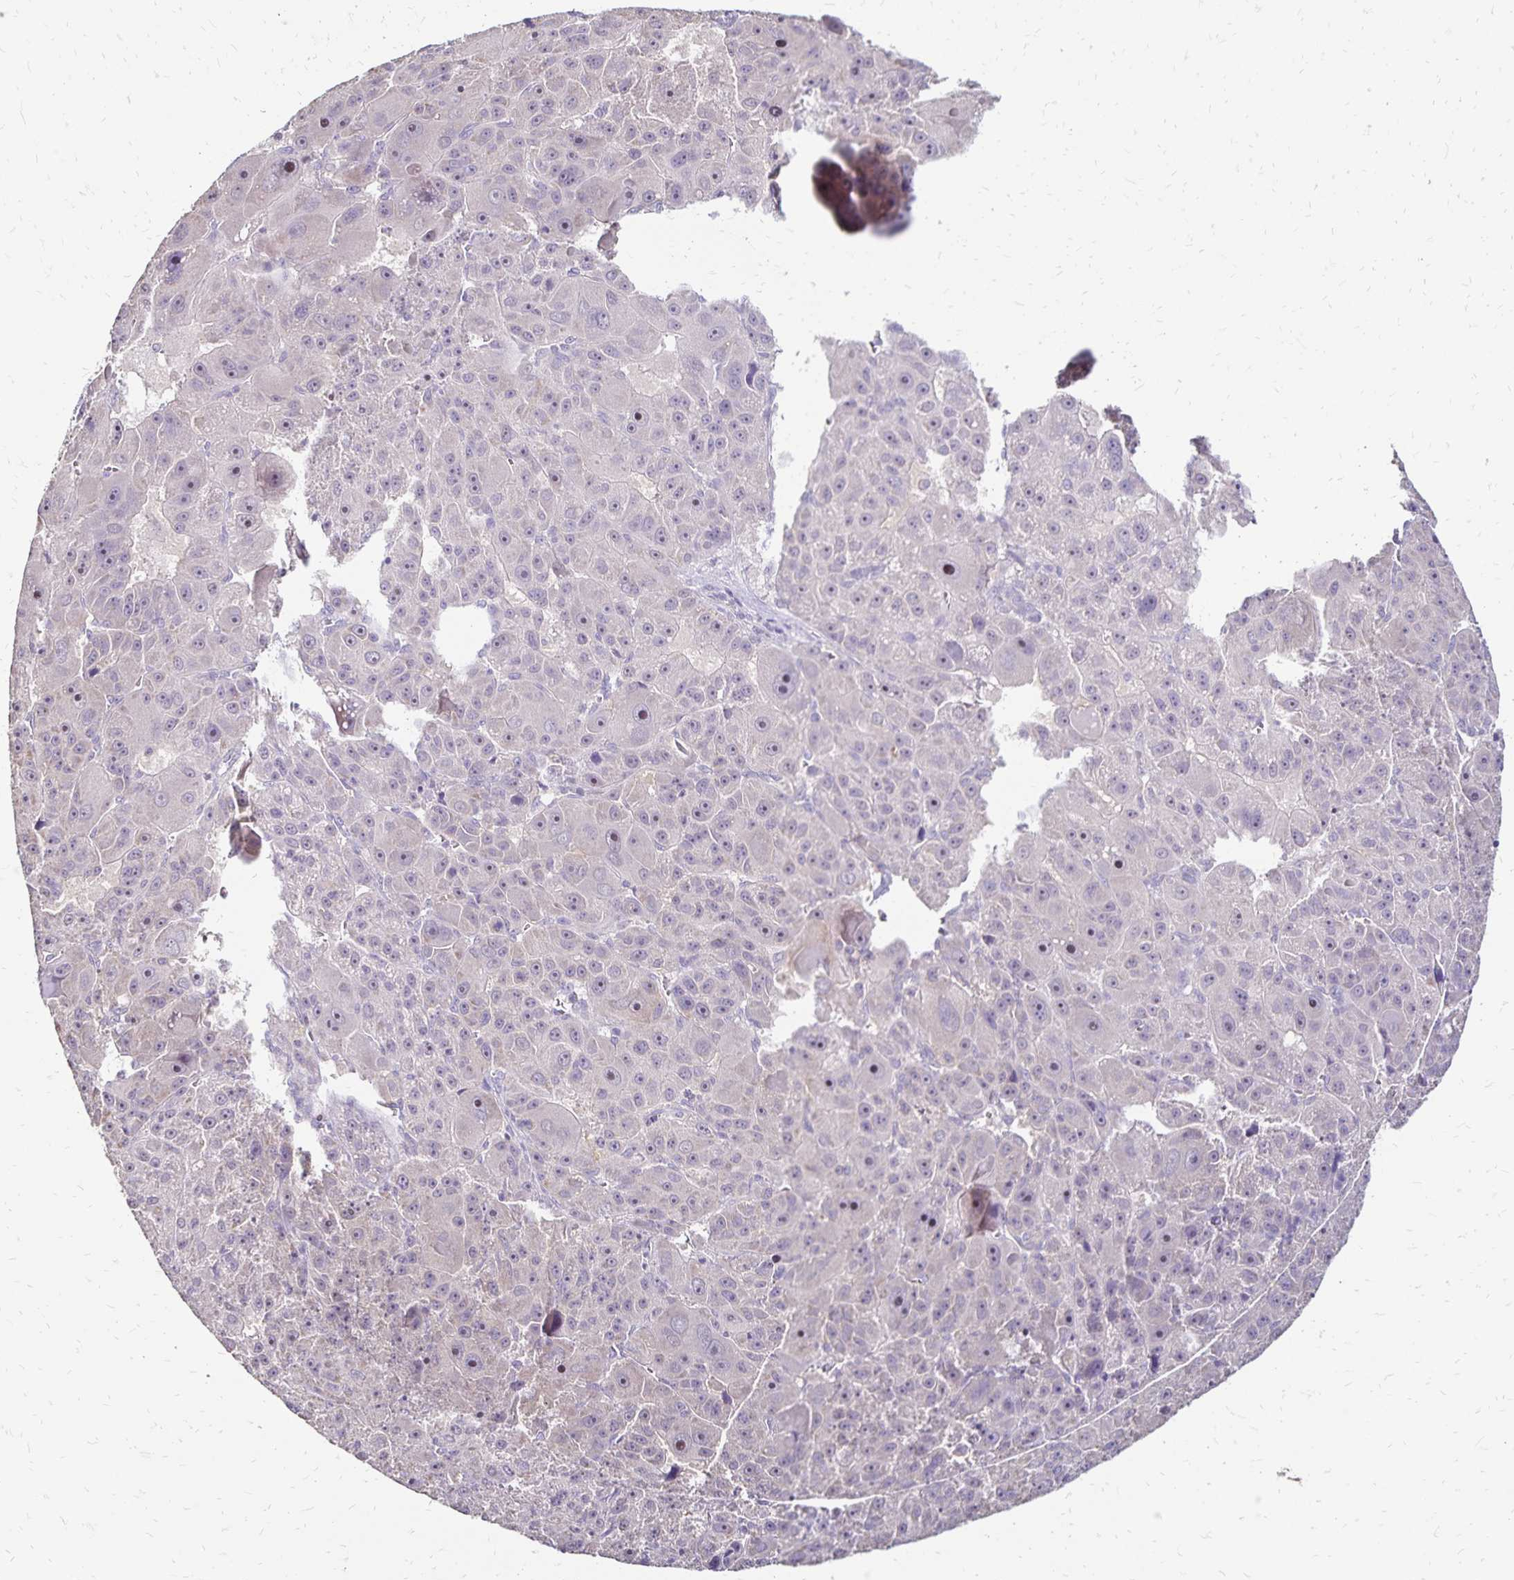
{"staining": {"intensity": "moderate", "quantity": "<25%", "location": "nuclear"}, "tissue": "liver cancer", "cell_type": "Tumor cells", "image_type": "cancer", "snomed": [{"axis": "morphology", "description": "Carcinoma, Hepatocellular, NOS"}, {"axis": "topography", "description": "Liver"}], "caption": "Liver cancer stained with DAB (3,3'-diaminobenzidine) immunohistochemistry (IHC) displays low levels of moderate nuclear staining in approximately <25% of tumor cells. (DAB (3,3'-diaminobenzidine) = brown stain, brightfield microscopy at high magnification).", "gene": "EMC10", "patient": {"sex": "male", "age": 76}}